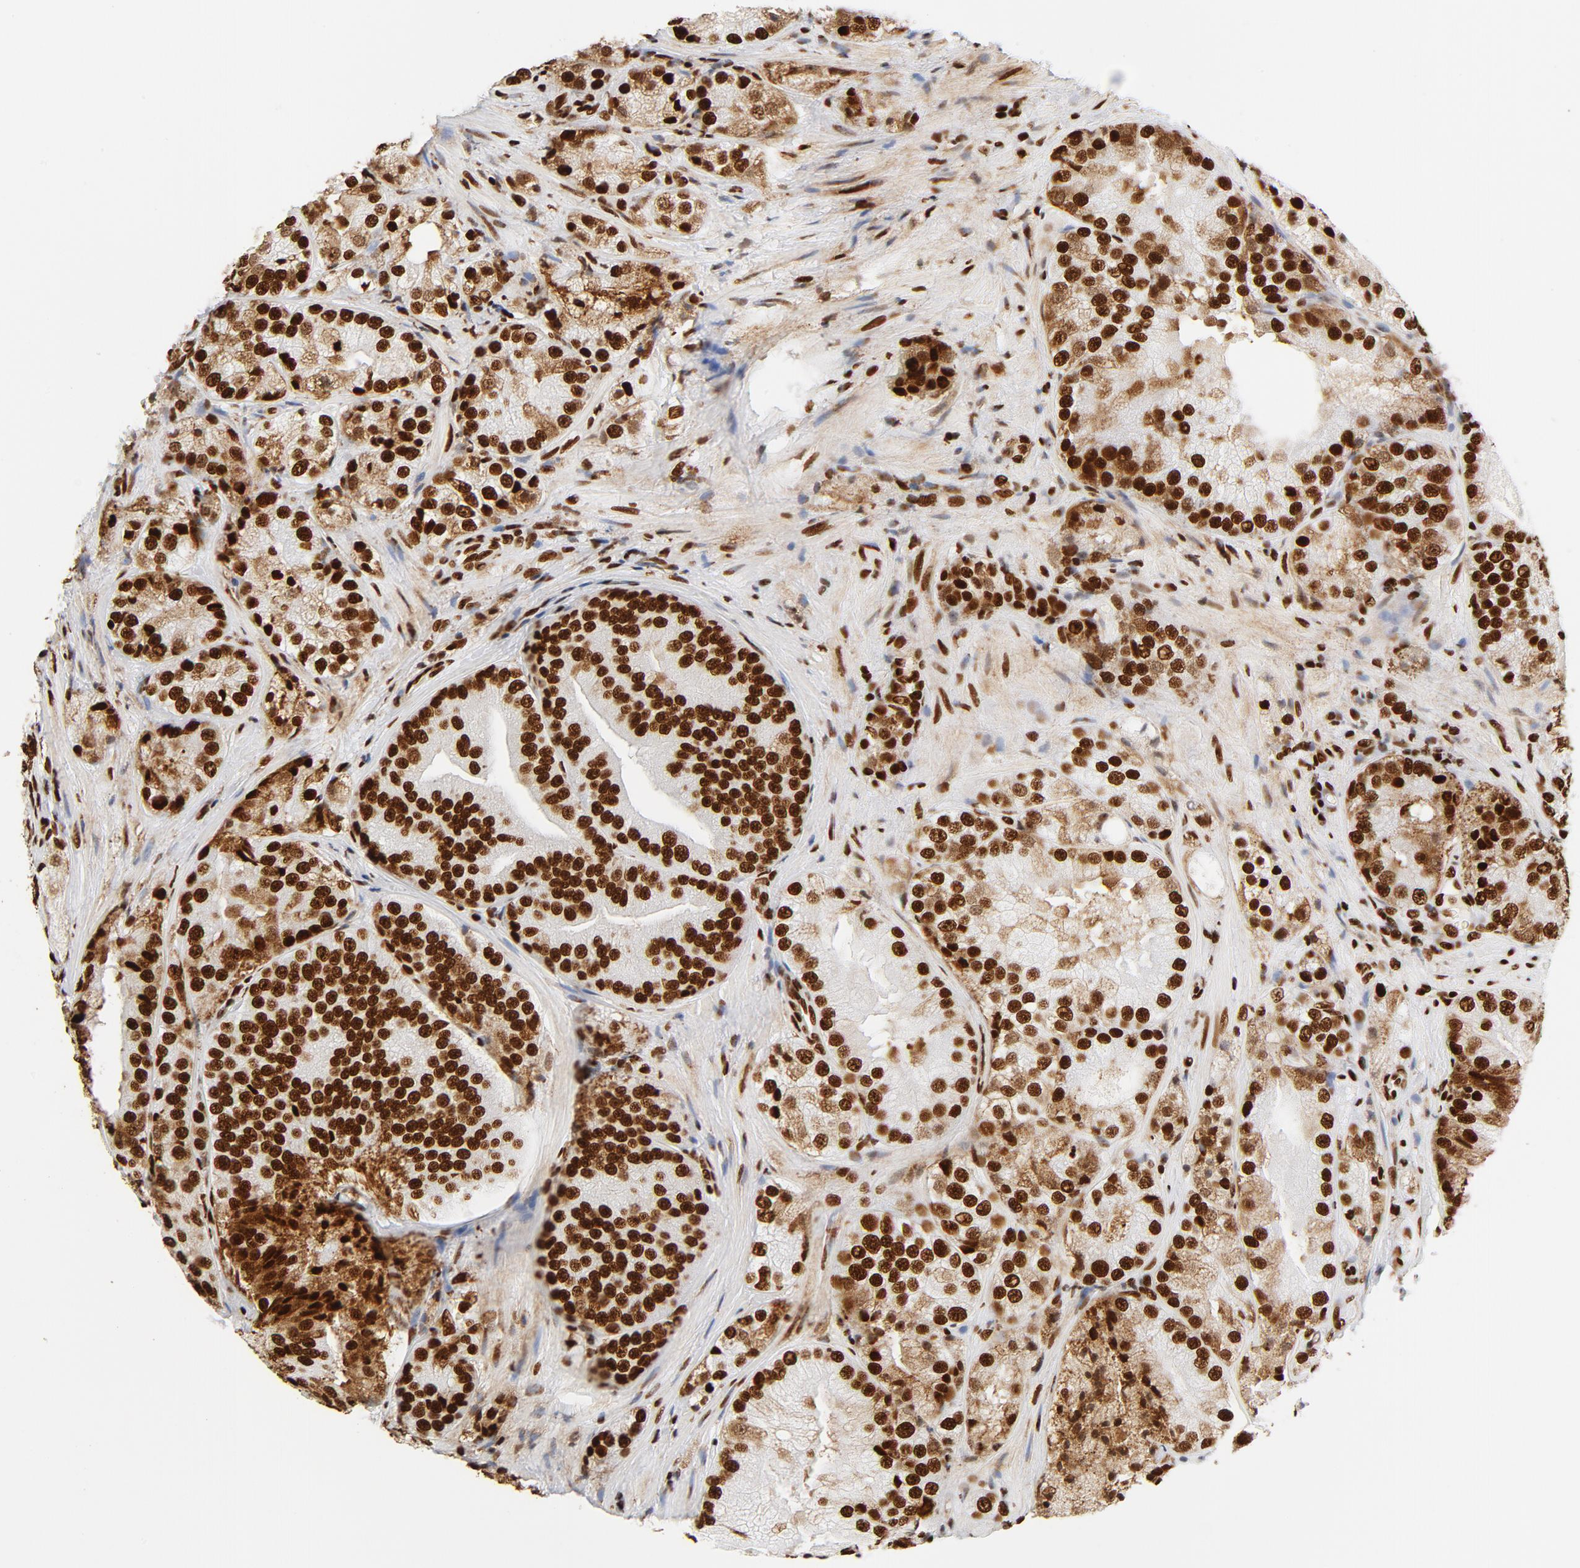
{"staining": {"intensity": "strong", "quantity": ">75%", "location": "nuclear"}, "tissue": "prostate cancer", "cell_type": "Tumor cells", "image_type": "cancer", "snomed": [{"axis": "morphology", "description": "Adenocarcinoma, Low grade"}, {"axis": "topography", "description": "Prostate"}], "caption": "Brown immunohistochemical staining in prostate cancer (adenocarcinoma (low-grade)) displays strong nuclear expression in approximately >75% of tumor cells. The staining is performed using DAB brown chromogen to label protein expression. The nuclei are counter-stained blue using hematoxylin.", "gene": "XRCC6", "patient": {"sex": "male", "age": 60}}